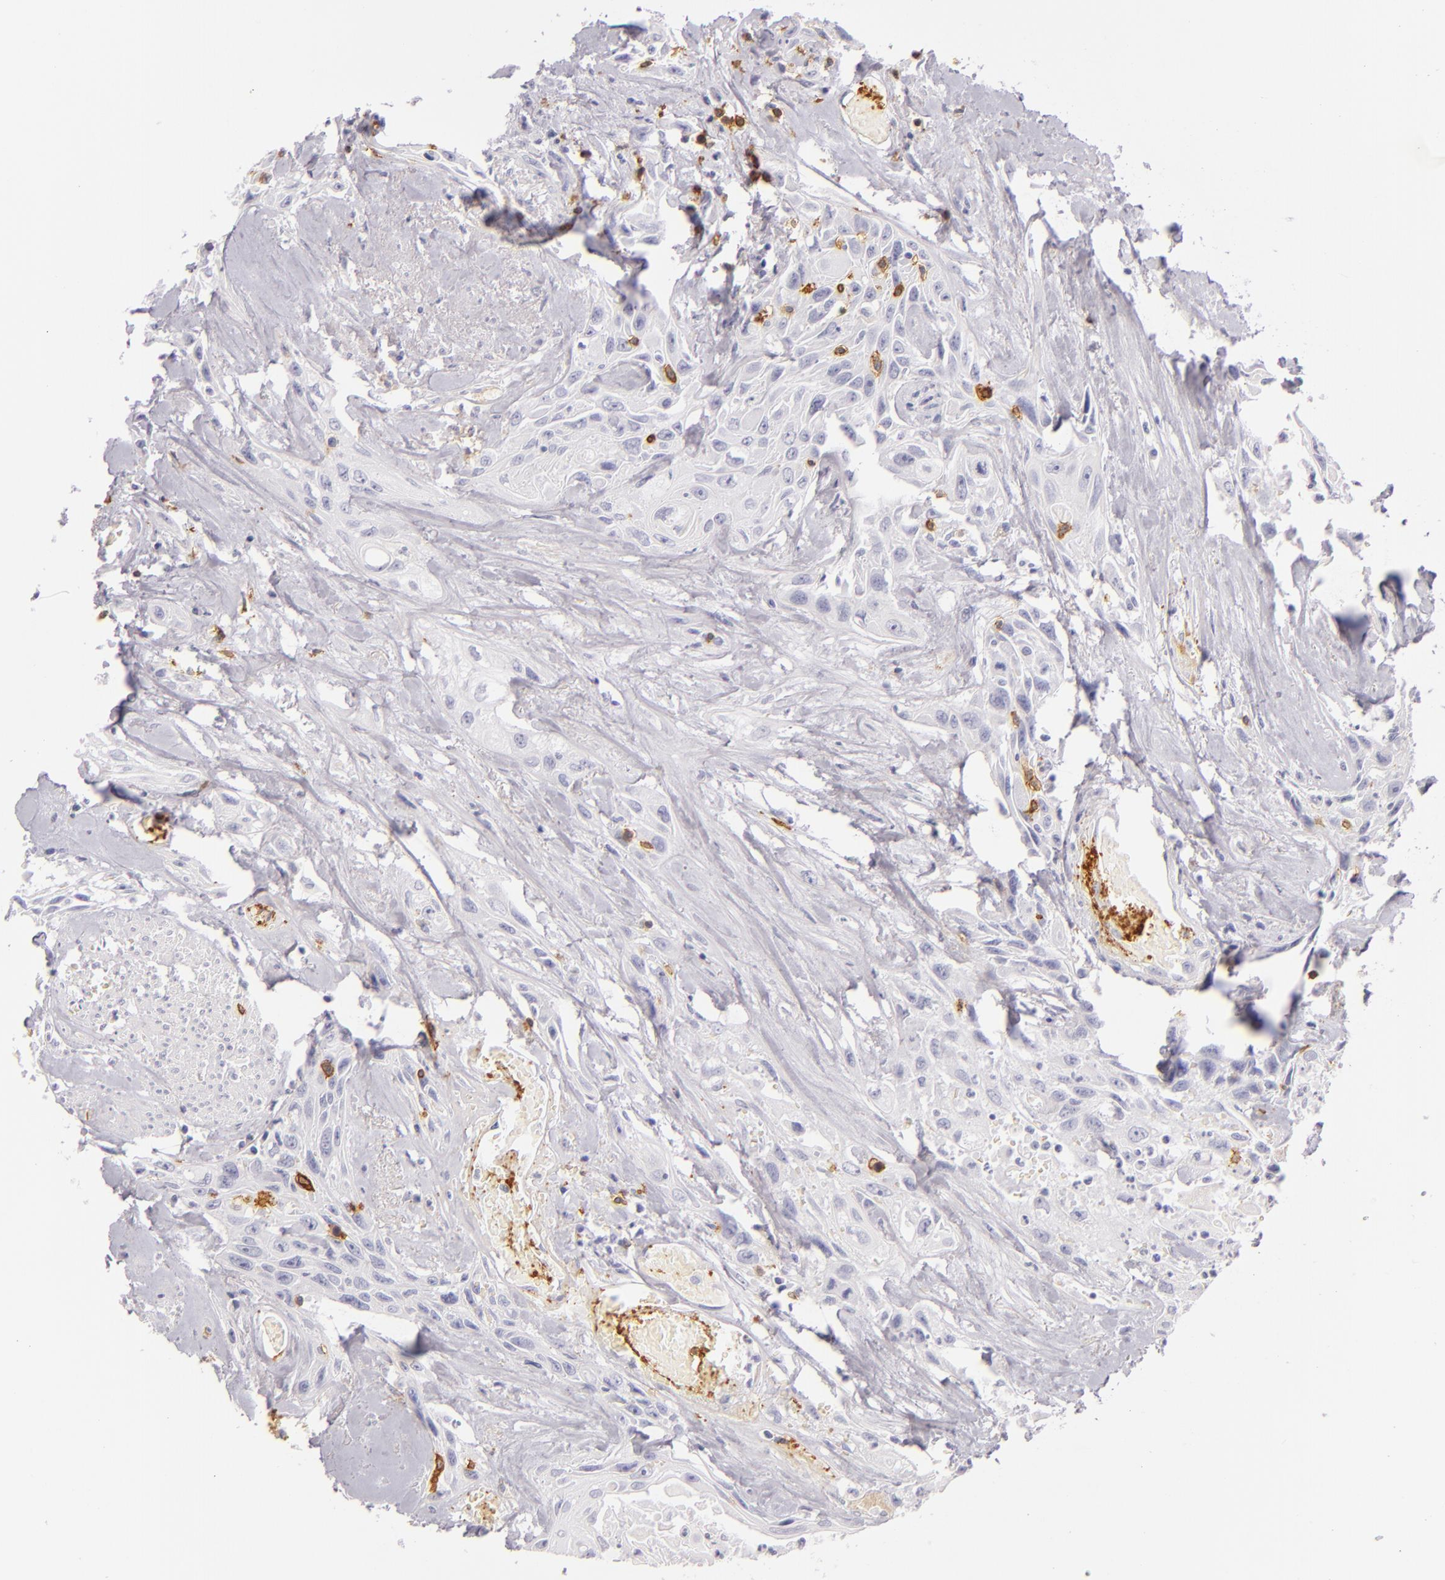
{"staining": {"intensity": "negative", "quantity": "none", "location": "none"}, "tissue": "urothelial cancer", "cell_type": "Tumor cells", "image_type": "cancer", "snomed": [{"axis": "morphology", "description": "Urothelial carcinoma, High grade"}, {"axis": "topography", "description": "Urinary bladder"}], "caption": "High magnification brightfield microscopy of urothelial carcinoma (high-grade) stained with DAB (3,3'-diaminobenzidine) (brown) and counterstained with hematoxylin (blue): tumor cells show no significant staining.", "gene": "LAT", "patient": {"sex": "female", "age": 84}}